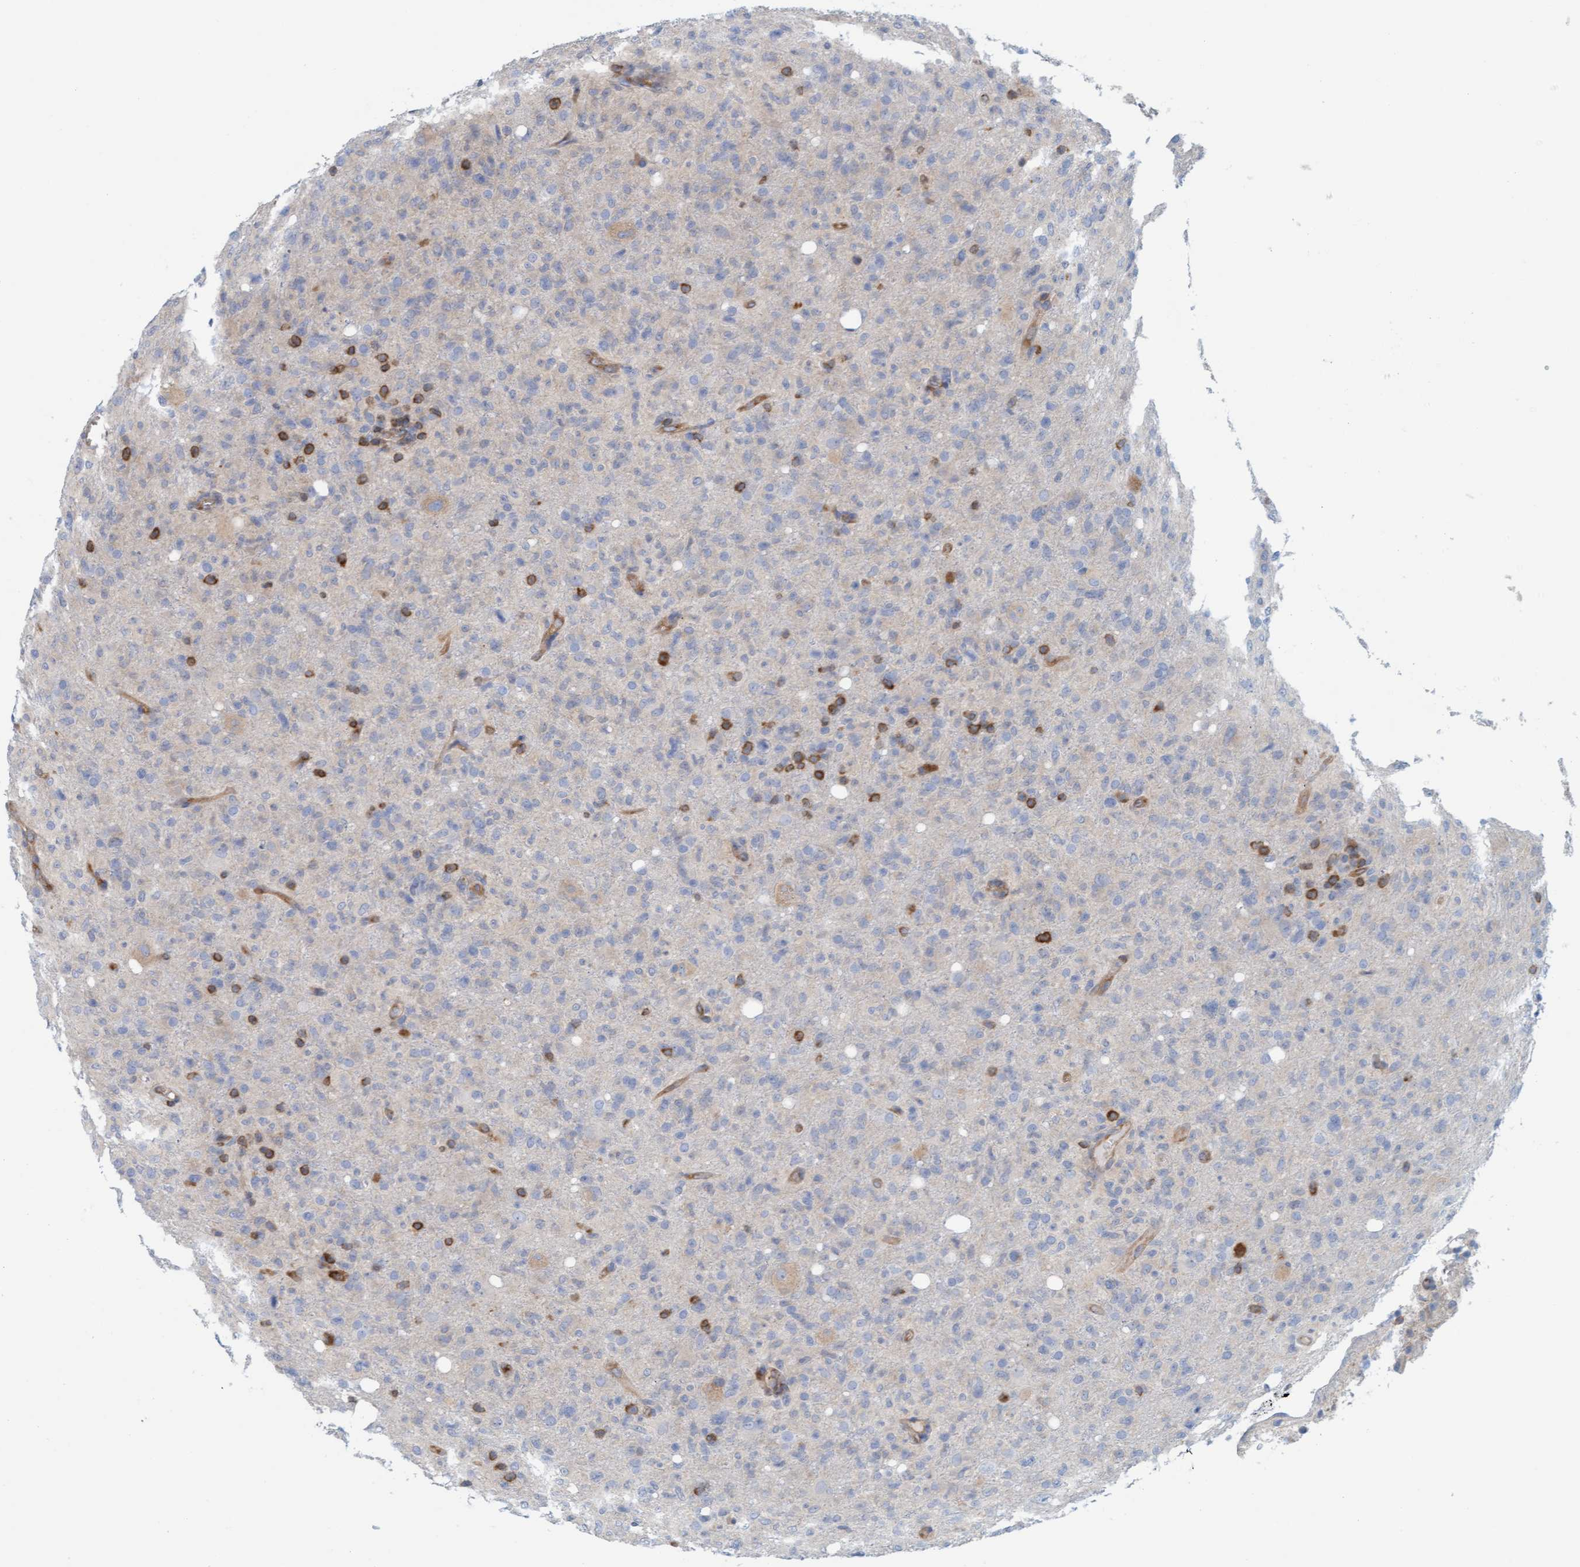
{"staining": {"intensity": "weak", "quantity": "<25%", "location": "cytoplasmic/membranous"}, "tissue": "glioma", "cell_type": "Tumor cells", "image_type": "cancer", "snomed": [{"axis": "morphology", "description": "Glioma, malignant, High grade"}, {"axis": "topography", "description": "Brain"}], "caption": "The micrograph exhibits no significant positivity in tumor cells of malignant glioma (high-grade). The staining was performed using DAB (3,3'-diaminobenzidine) to visualize the protein expression in brown, while the nuclei were stained in blue with hematoxylin (Magnification: 20x).", "gene": "PRKD2", "patient": {"sex": "female", "age": 57}}